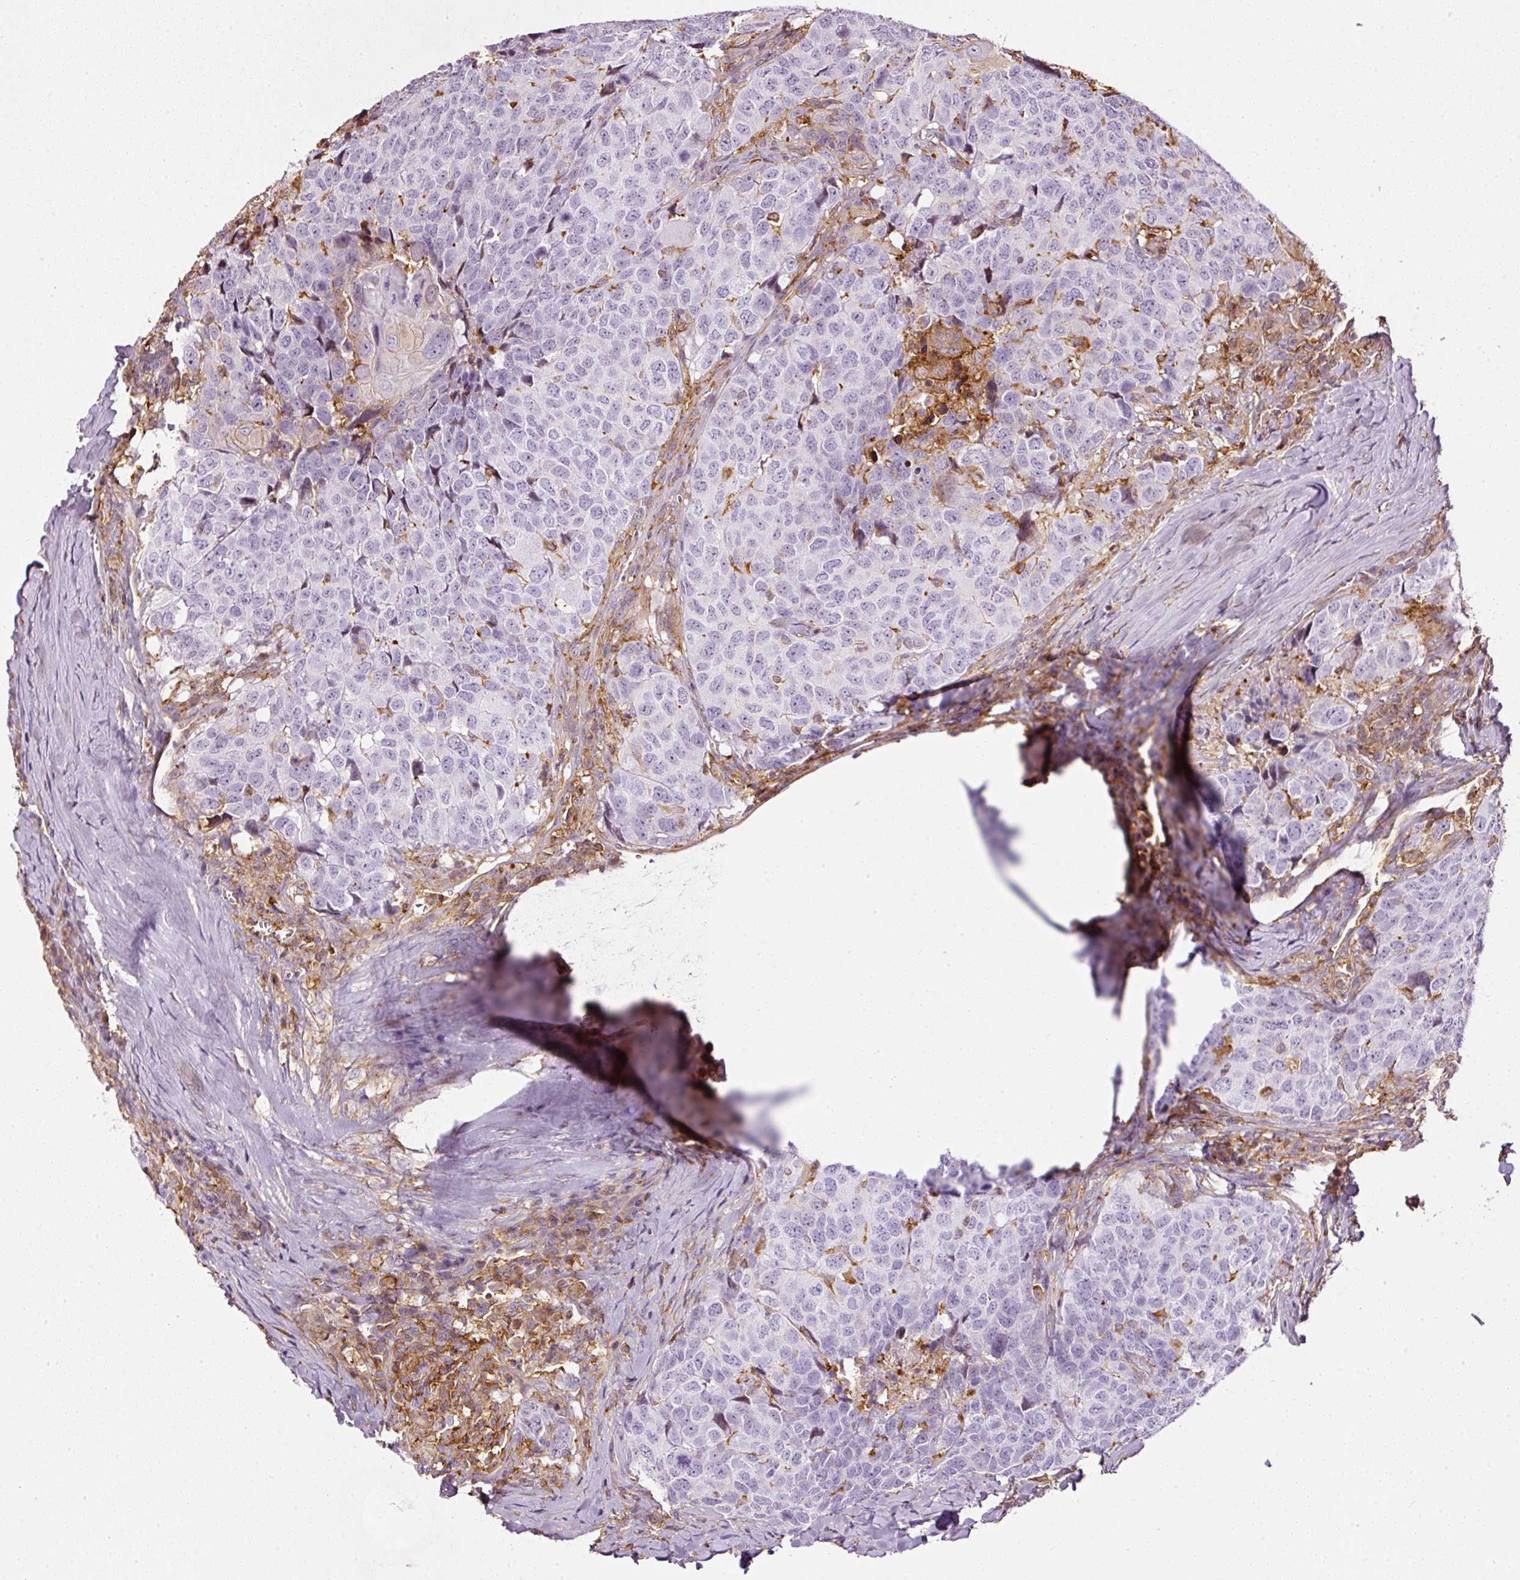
{"staining": {"intensity": "negative", "quantity": "none", "location": "none"}, "tissue": "head and neck cancer", "cell_type": "Tumor cells", "image_type": "cancer", "snomed": [{"axis": "morphology", "description": "Squamous cell carcinoma, NOS"}, {"axis": "topography", "description": "Head-Neck"}], "caption": "This is an immunohistochemistry image of head and neck cancer (squamous cell carcinoma). There is no staining in tumor cells.", "gene": "SCNM1", "patient": {"sex": "male", "age": 66}}